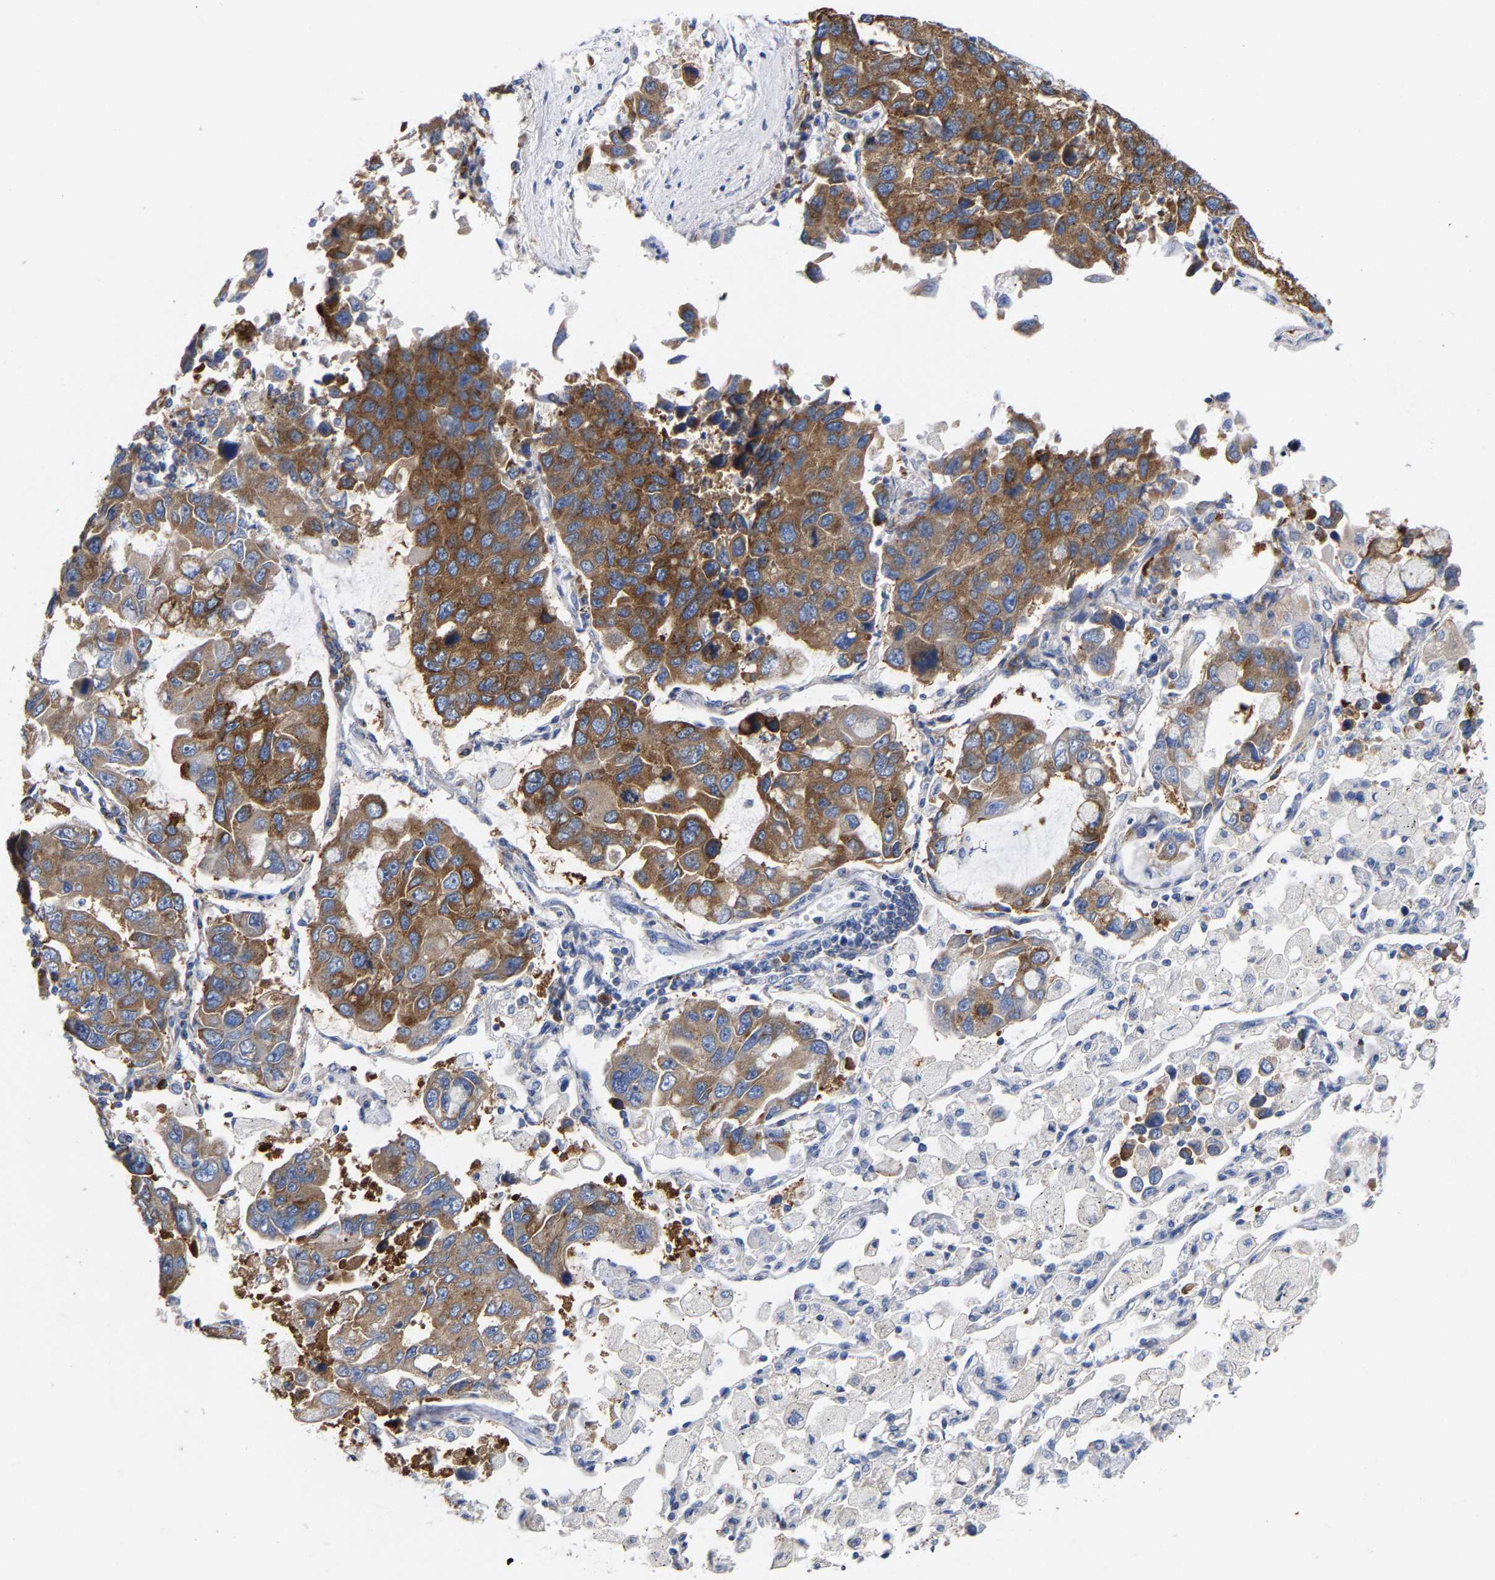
{"staining": {"intensity": "moderate", "quantity": ">75%", "location": "cytoplasmic/membranous"}, "tissue": "lung cancer", "cell_type": "Tumor cells", "image_type": "cancer", "snomed": [{"axis": "morphology", "description": "Adenocarcinoma, NOS"}, {"axis": "topography", "description": "Lung"}], "caption": "Tumor cells reveal medium levels of moderate cytoplasmic/membranous expression in approximately >75% of cells in lung adenocarcinoma. (Brightfield microscopy of DAB IHC at high magnification).", "gene": "PPP1R15A", "patient": {"sex": "male", "age": 64}}